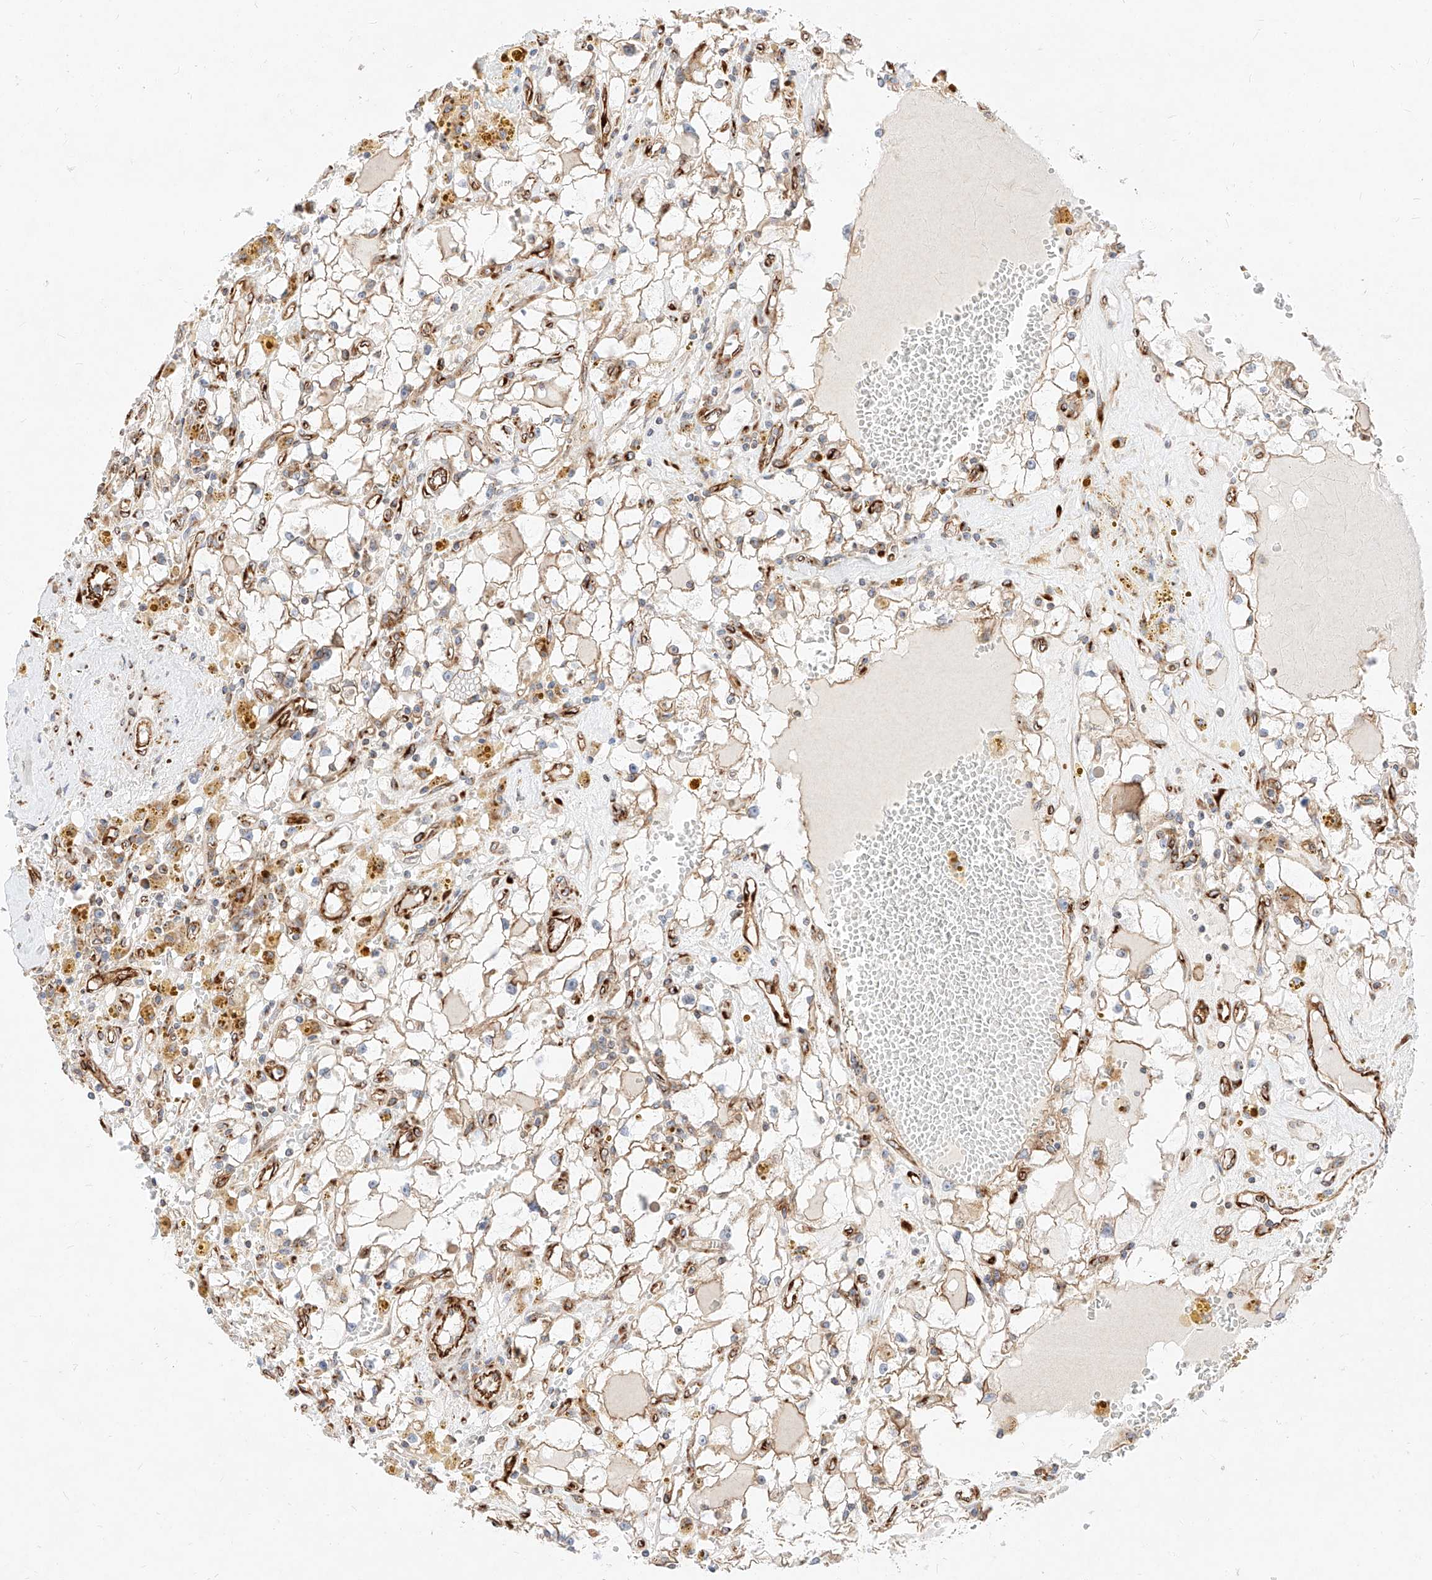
{"staining": {"intensity": "weak", "quantity": "25%-75%", "location": "cytoplasmic/membranous"}, "tissue": "renal cancer", "cell_type": "Tumor cells", "image_type": "cancer", "snomed": [{"axis": "morphology", "description": "Adenocarcinoma, NOS"}, {"axis": "topography", "description": "Kidney"}], "caption": "DAB immunohistochemical staining of human renal cancer (adenocarcinoma) shows weak cytoplasmic/membranous protein positivity in approximately 25%-75% of tumor cells.", "gene": "CSGALNACT2", "patient": {"sex": "male", "age": 56}}